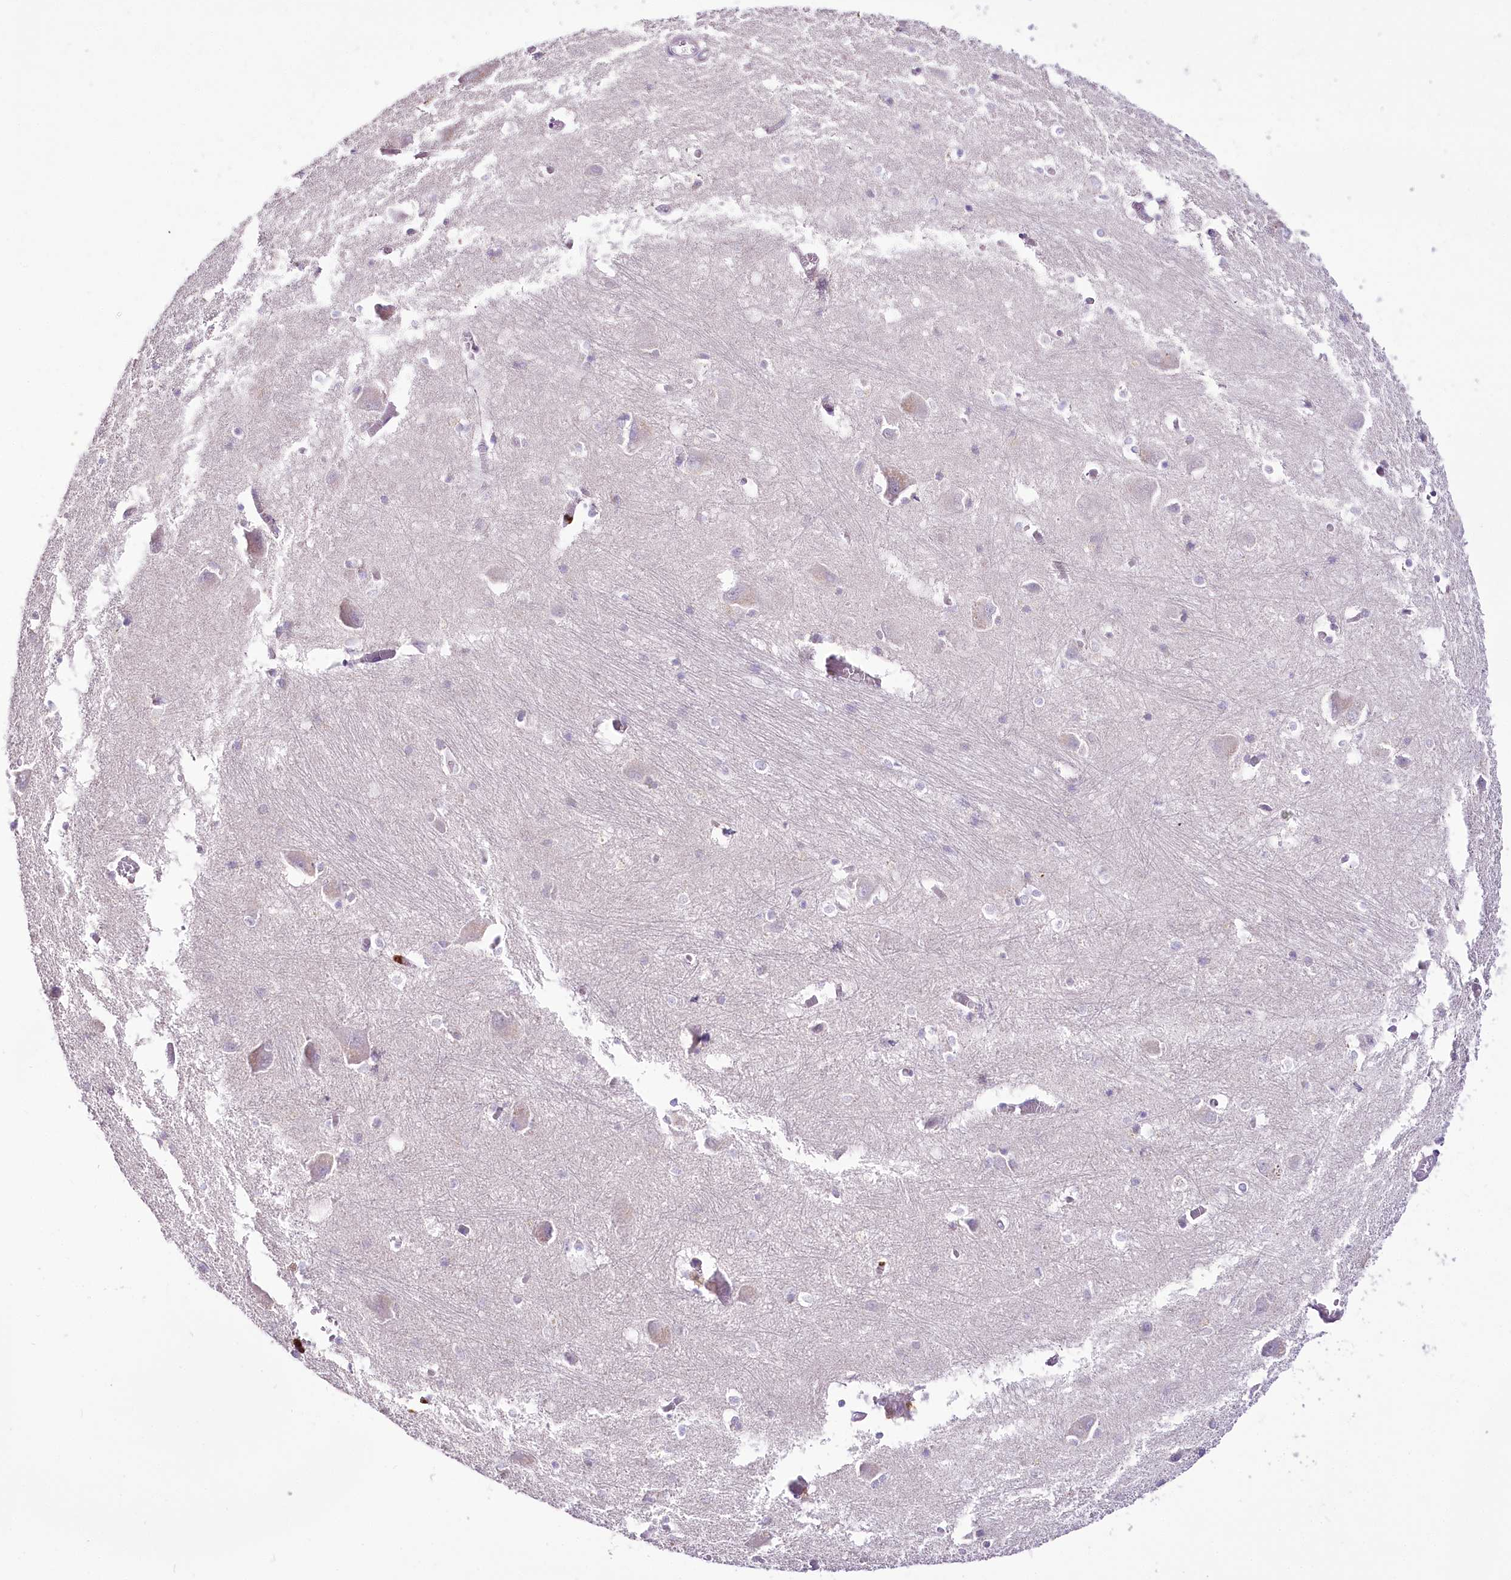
{"staining": {"intensity": "negative", "quantity": "none", "location": "none"}, "tissue": "caudate", "cell_type": "Glial cells", "image_type": "normal", "snomed": [{"axis": "morphology", "description": "Normal tissue, NOS"}, {"axis": "topography", "description": "Lateral ventricle wall"}], "caption": "High magnification brightfield microscopy of normal caudate stained with DAB (3,3'-diaminobenzidine) (brown) and counterstained with hematoxylin (blue): glial cells show no significant staining. The staining is performed using DAB brown chromogen with nuclei counter-stained in using hematoxylin.", "gene": "DPYD", "patient": {"sex": "male", "age": 37}}